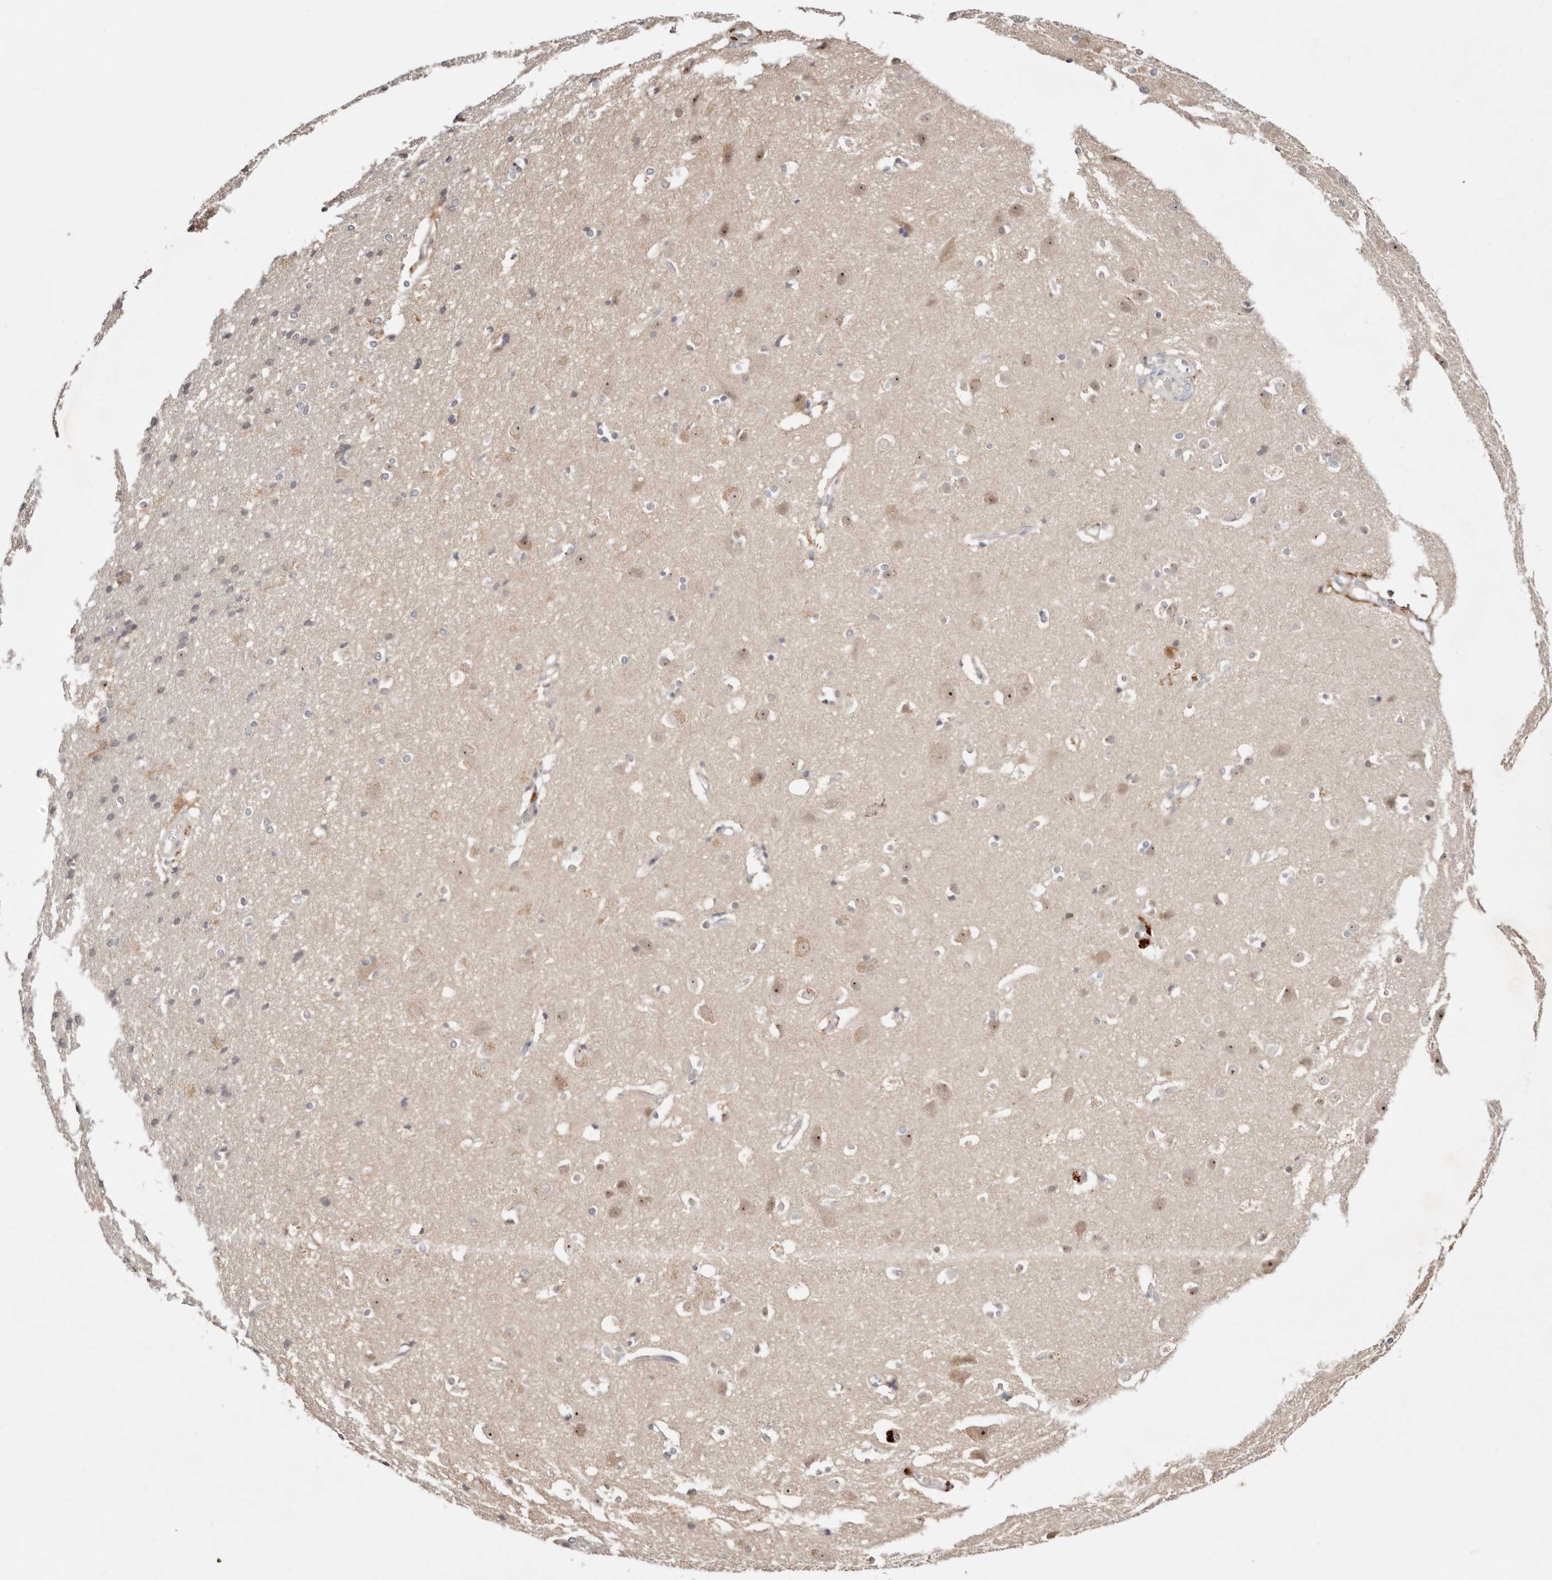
{"staining": {"intensity": "moderate", "quantity": ">75%", "location": "cytoplasmic/membranous"}, "tissue": "cerebral cortex", "cell_type": "Endothelial cells", "image_type": "normal", "snomed": [{"axis": "morphology", "description": "Normal tissue, NOS"}, {"axis": "topography", "description": "Cerebral cortex"}], "caption": "This is a histology image of immunohistochemistry (IHC) staining of normal cerebral cortex, which shows moderate staining in the cytoplasmic/membranous of endothelial cells.", "gene": "ODF2L", "patient": {"sex": "male", "age": 54}}